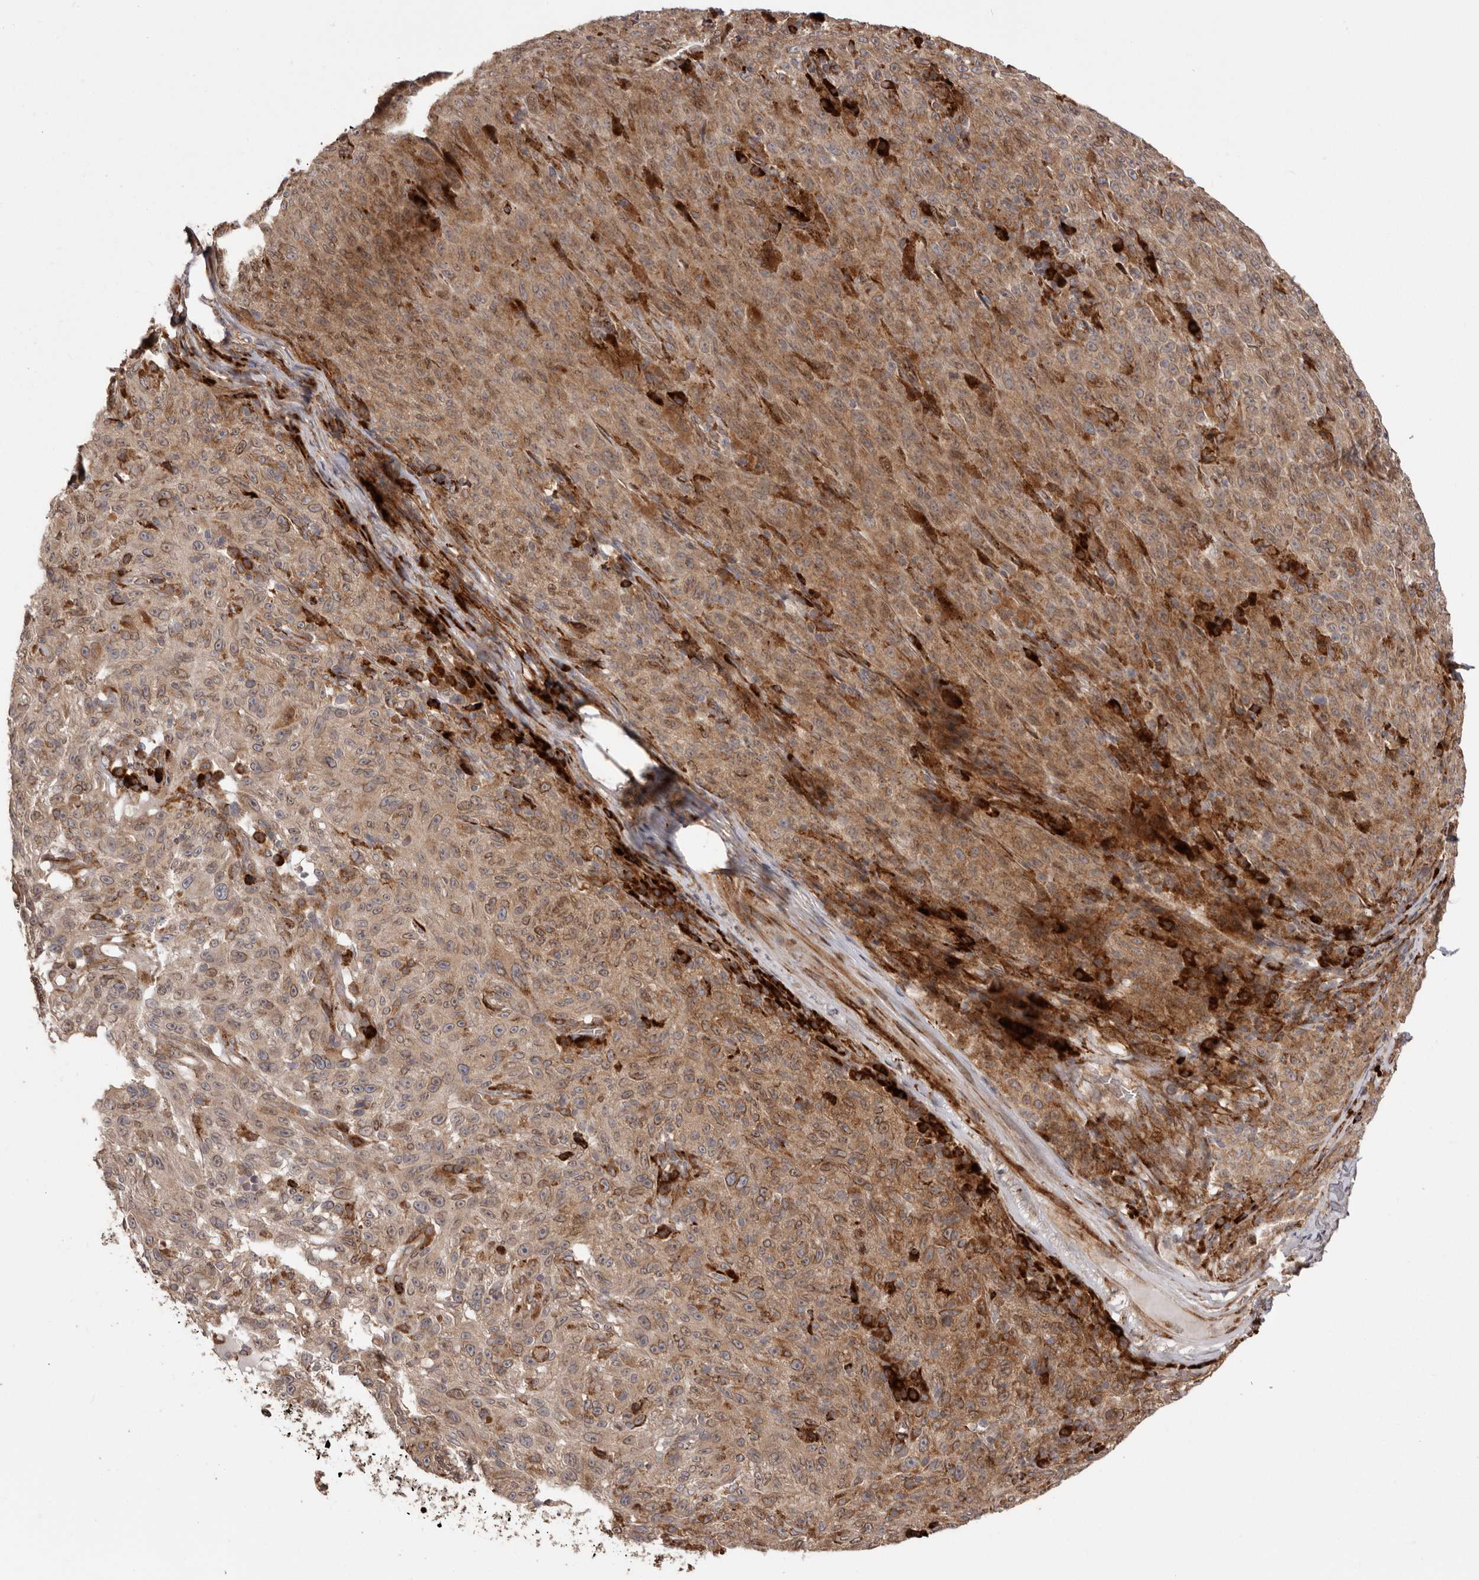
{"staining": {"intensity": "strong", "quantity": ">75%", "location": "cytoplasmic/membranous"}, "tissue": "melanoma", "cell_type": "Tumor cells", "image_type": "cancer", "snomed": [{"axis": "morphology", "description": "Malignant melanoma, NOS"}, {"axis": "topography", "description": "Skin"}], "caption": "Melanoma tissue exhibits strong cytoplasmic/membranous expression in about >75% of tumor cells", "gene": "NUP43", "patient": {"sex": "female", "age": 82}}